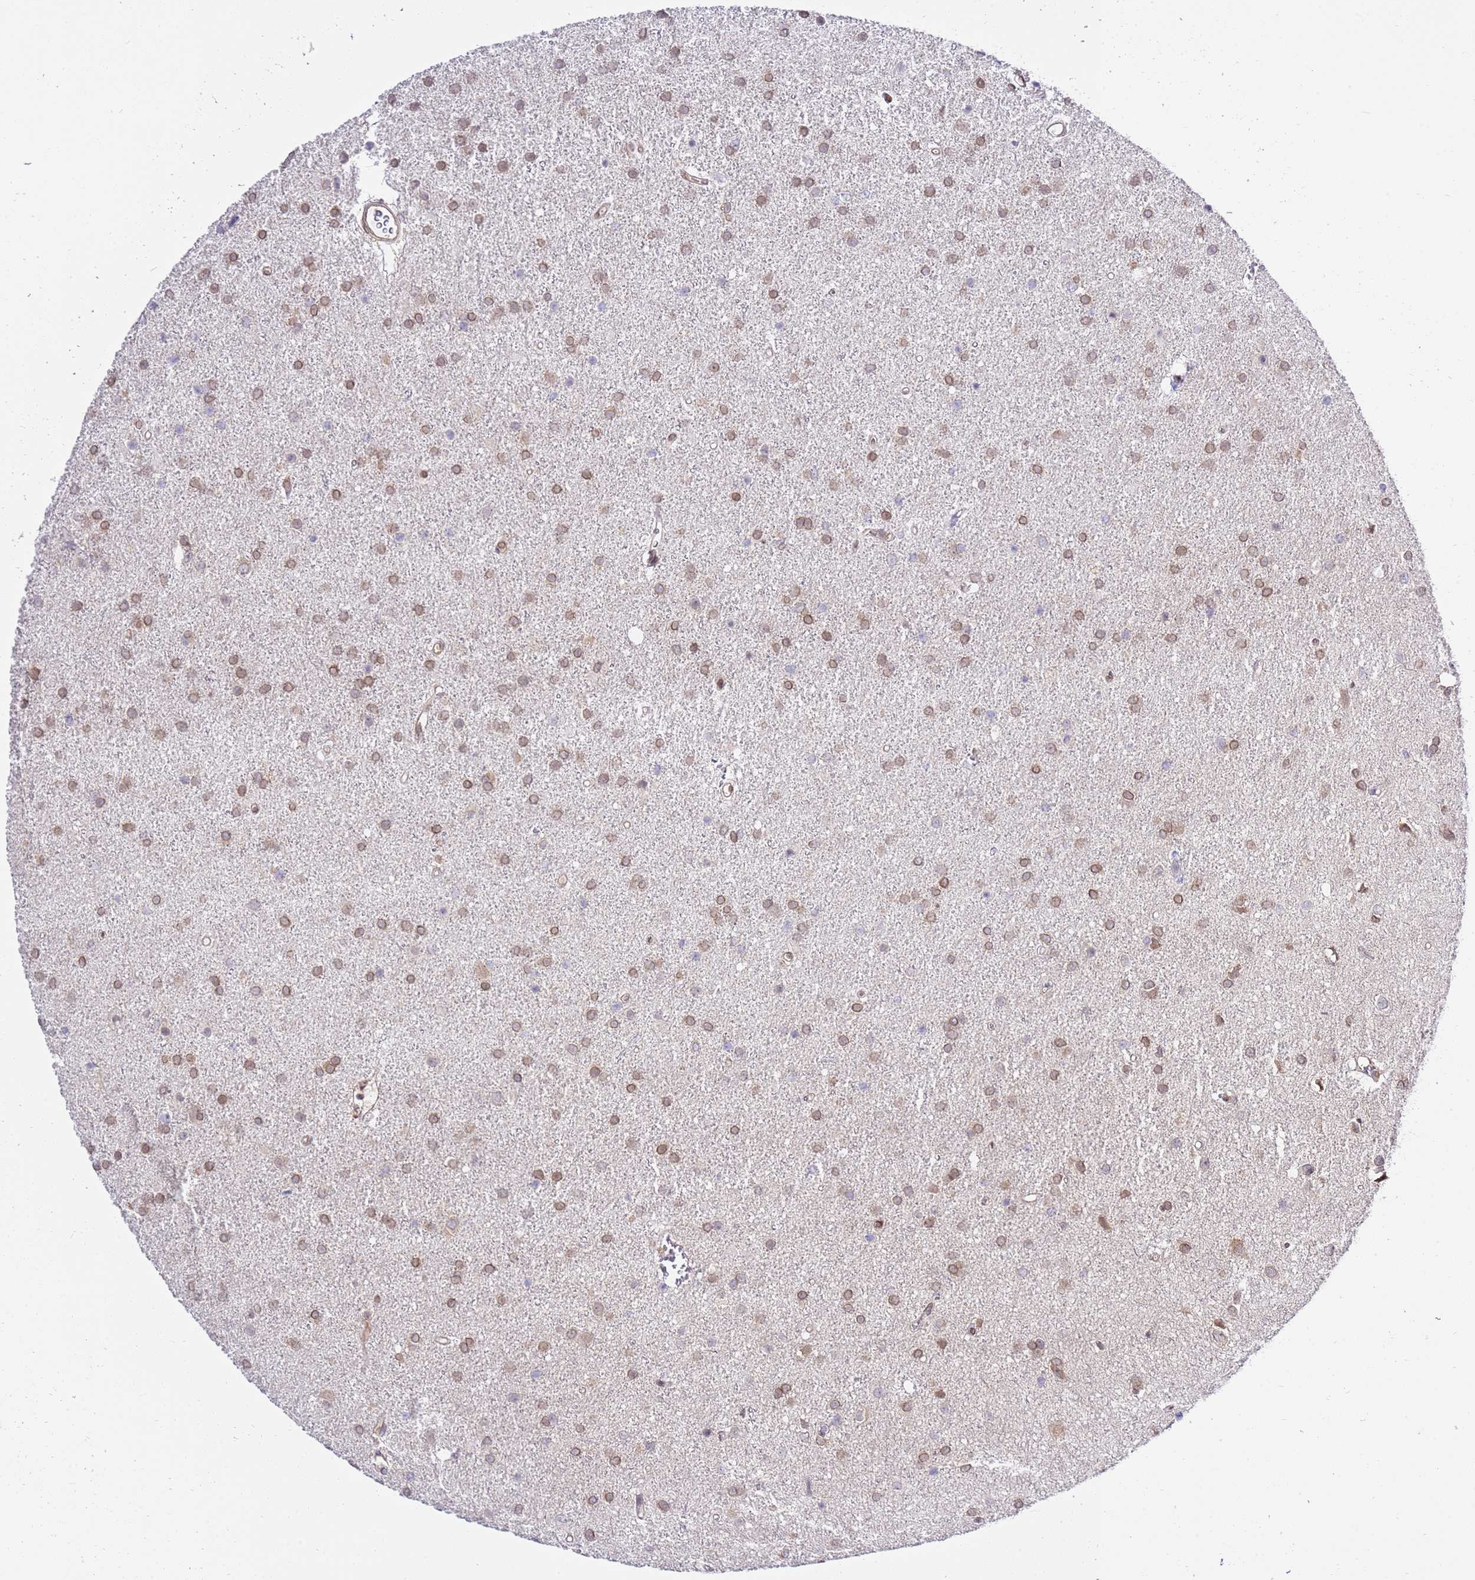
{"staining": {"intensity": "moderate", "quantity": ">75%", "location": "cytoplasmic/membranous,nuclear"}, "tissue": "glioma", "cell_type": "Tumor cells", "image_type": "cancer", "snomed": [{"axis": "morphology", "description": "Glioma, malignant, High grade"}, {"axis": "topography", "description": "Brain"}], "caption": "Malignant glioma (high-grade) stained with a brown dye reveals moderate cytoplasmic/membranous and nuclear positive positivity in approximately >75% of tumor cells.", "gene": "TRIM37", "patient": {"sex": "female", "age": 50}}